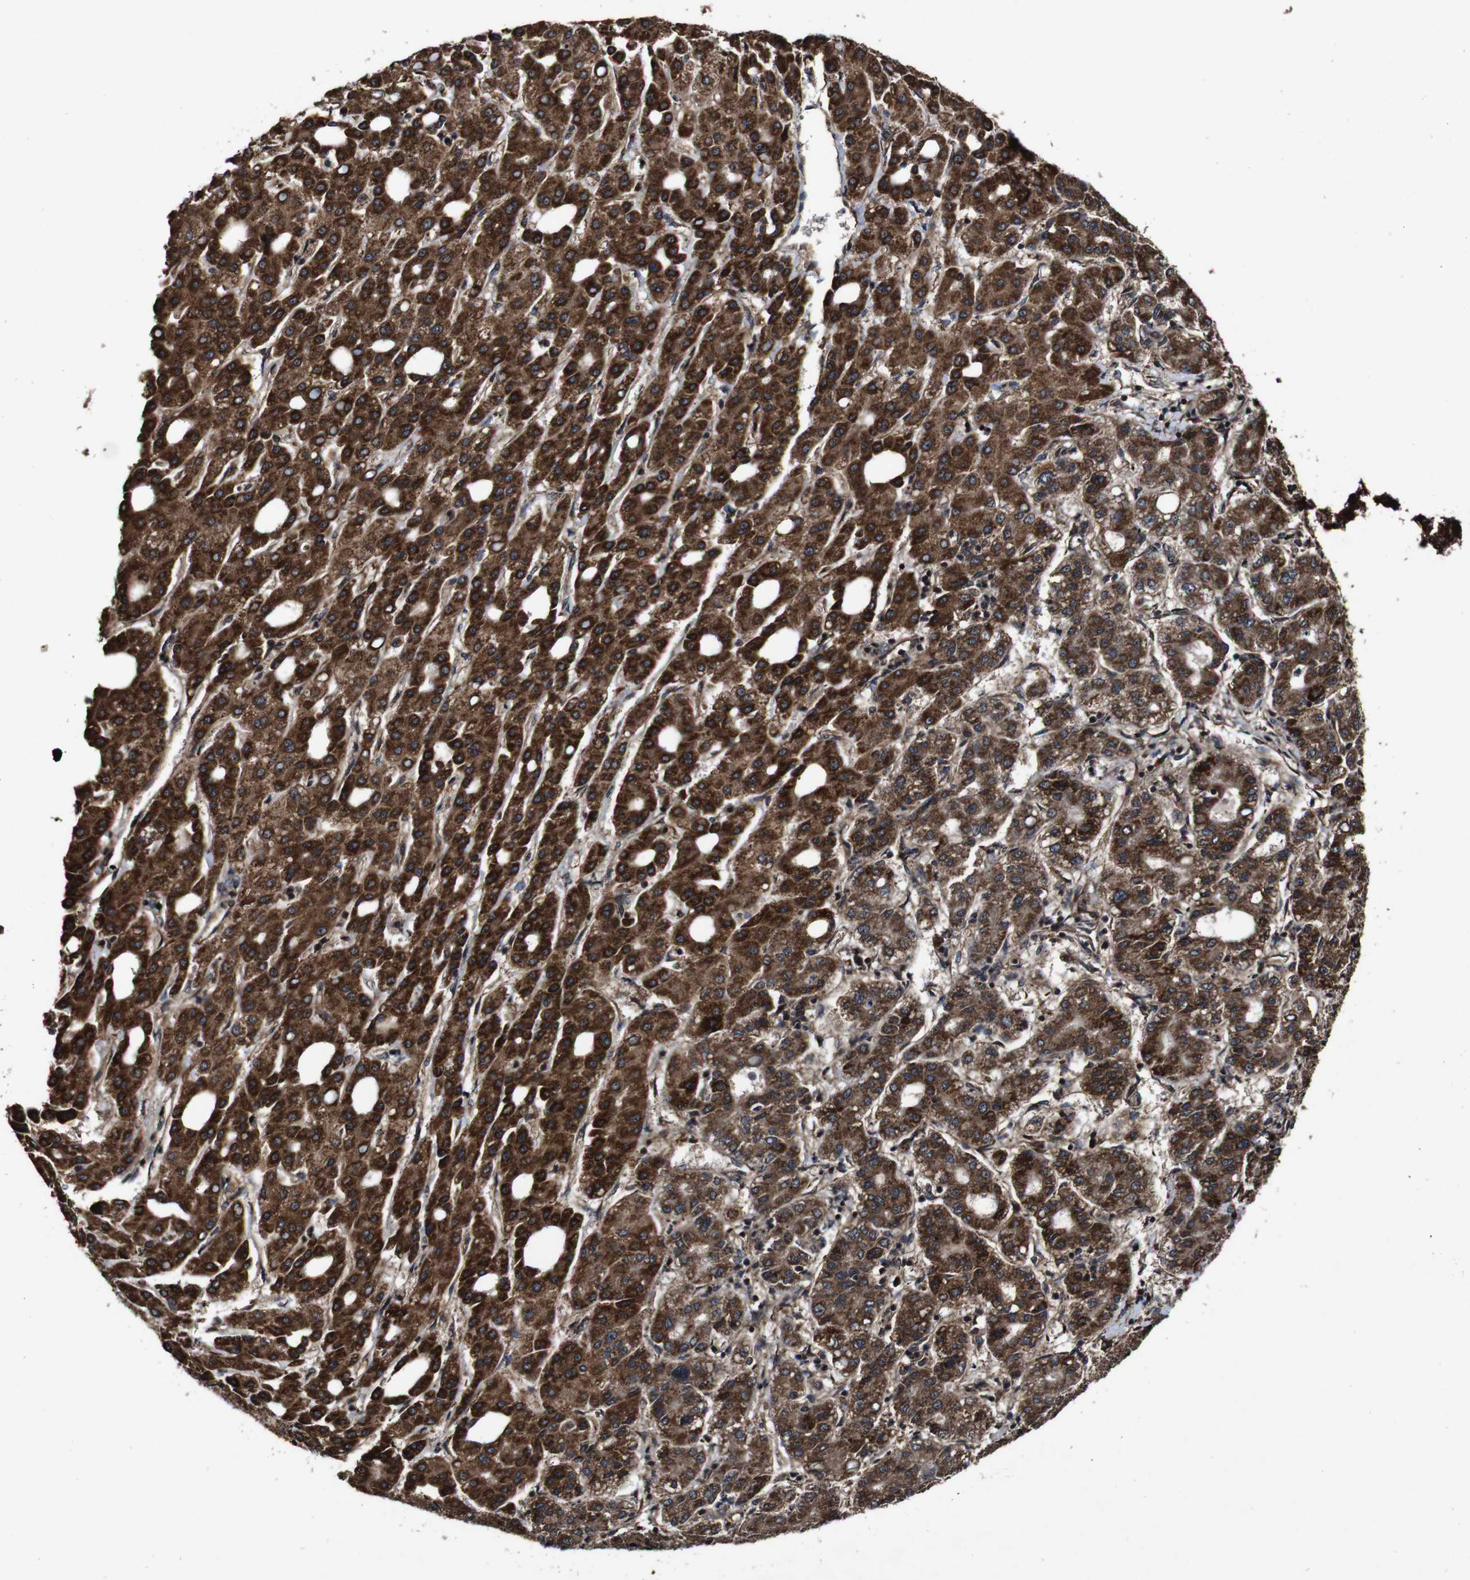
{"staining": {"intensity": "strong", "quantity": ">75%", "location": "cytoplasmic/membranous"}, "tissue": "liver cancer", "cell_type": "Tumor cells", "image_type": "cancer", "snomed": [{"axis": "morphology", "description": "Carcinoma, Hepatocellular, NOS"}, {"axis": "topography", "description": "Liver"}], "caption": "Immunohistochemistry image of neoplastic tissue: liver hepatocellular carcinoma stained using IHC exhibits high levels of strong protein expression localized specifically in the cytoplasmic/membranous of tumor cells, appearing as a cytoplasmic/membranous brown color.", "gene": "BTN3A3", "patient": {"sex": "male", "age": 65}}